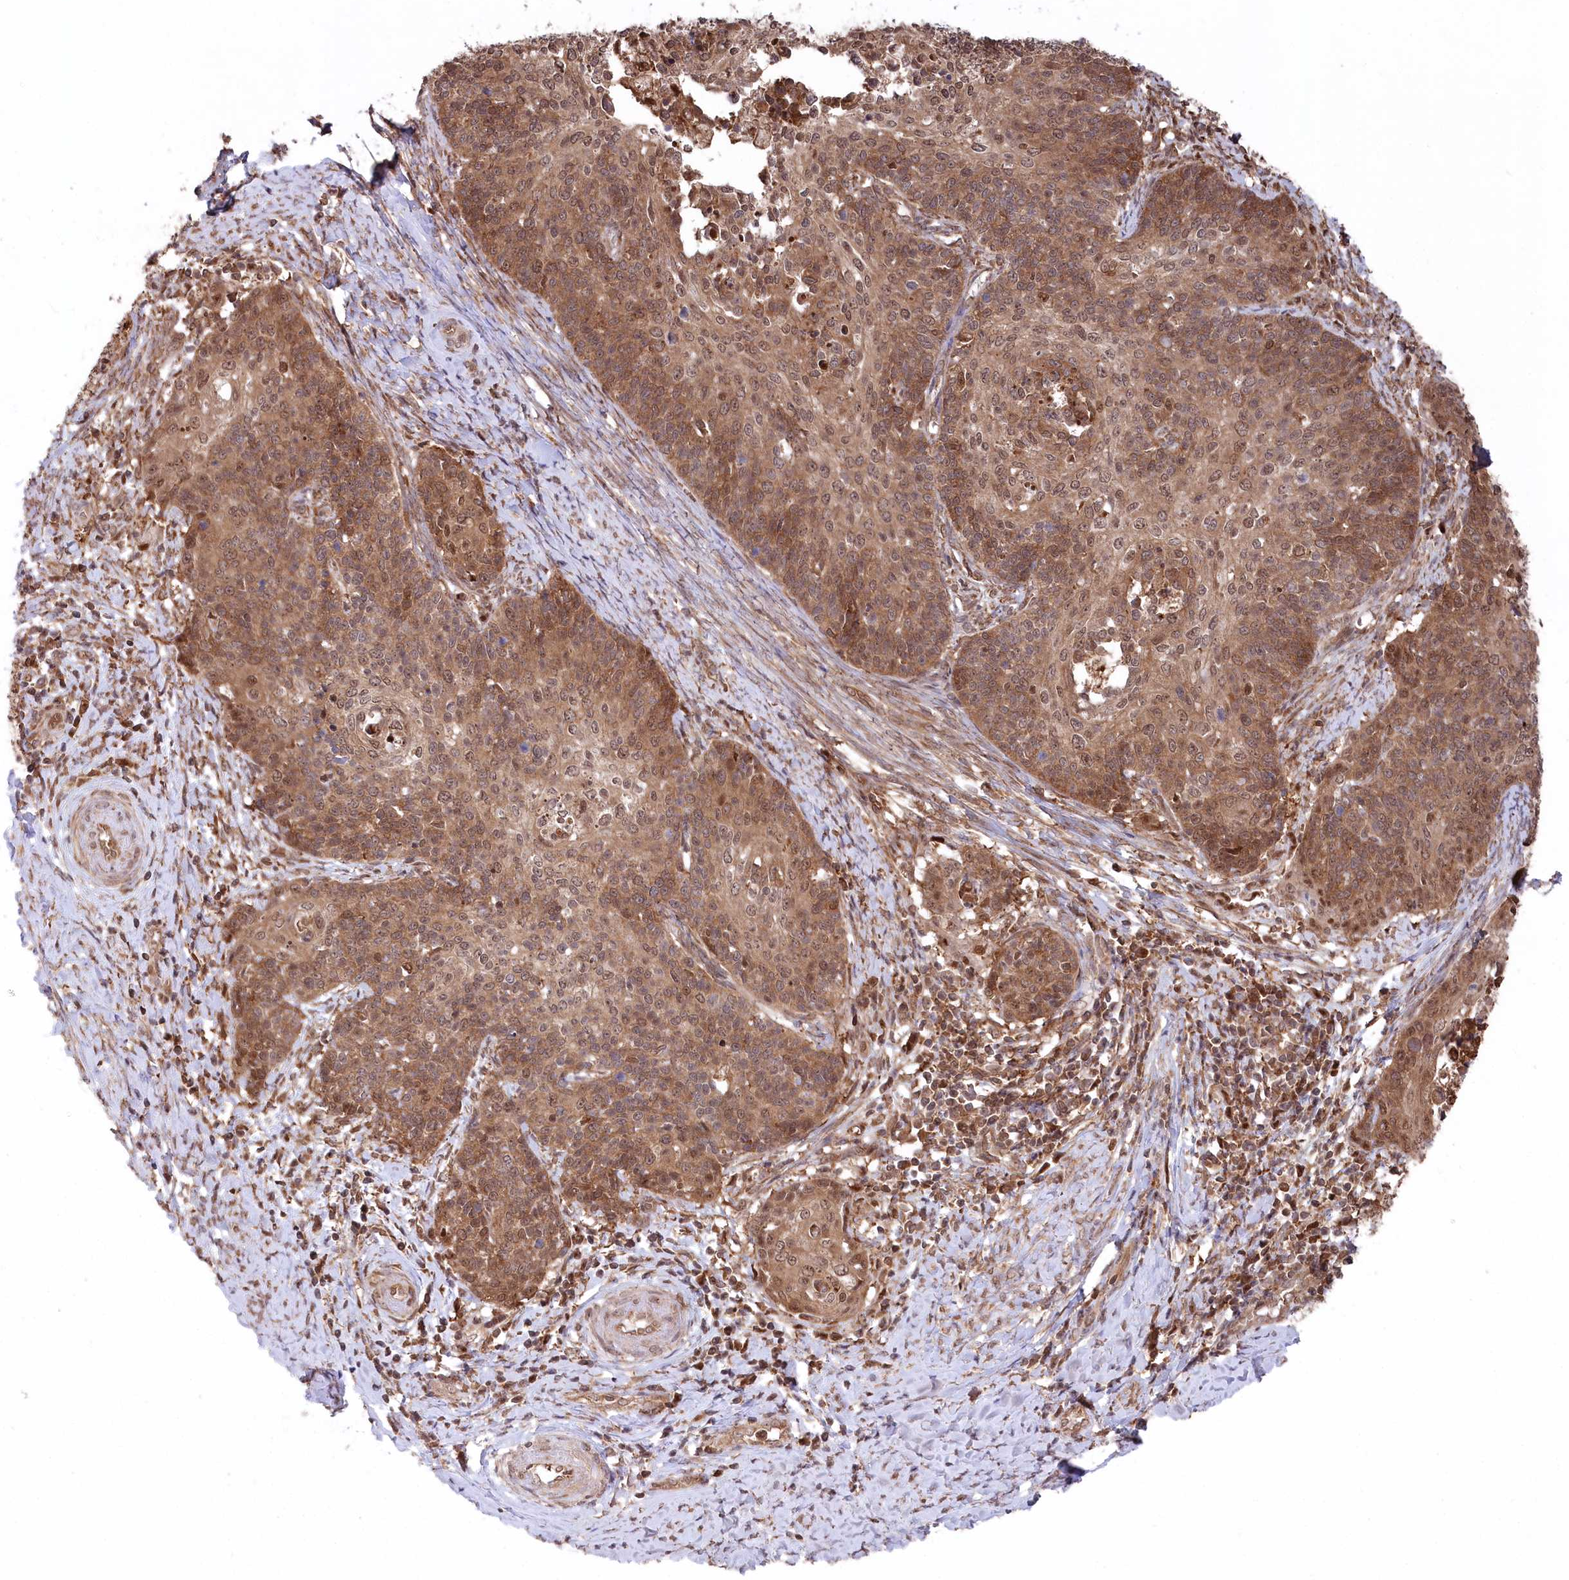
{"staining": {"intensity": "moderate", "quantity": ">75%", "location": "cytoplasmic/membranous,nuclear"}, "tissue": "cervical cancer", "cell_type": "Tumor cells", "image_type": "cancer", "snomed": [{"axis": "morphology", "description": "Squamous cell carcinoma, NOS"}, {"axis": "topography", "description": "Cervix"}], "caption": "Immunohistochemical staining of cervical squamous cell carcinoma displays medium levels of moderate cytoplasmic/membranous and nuclear expression in approximately >75% of tumor cells. The staining is performed using DAB (3,3'-diaminobenzidine) brown chromogen to label protein expression. The nuclei are counter-stained blue using hematoxylin.", "gene": "PSMA1", "patient": {"sex": "female", "age": 39}}